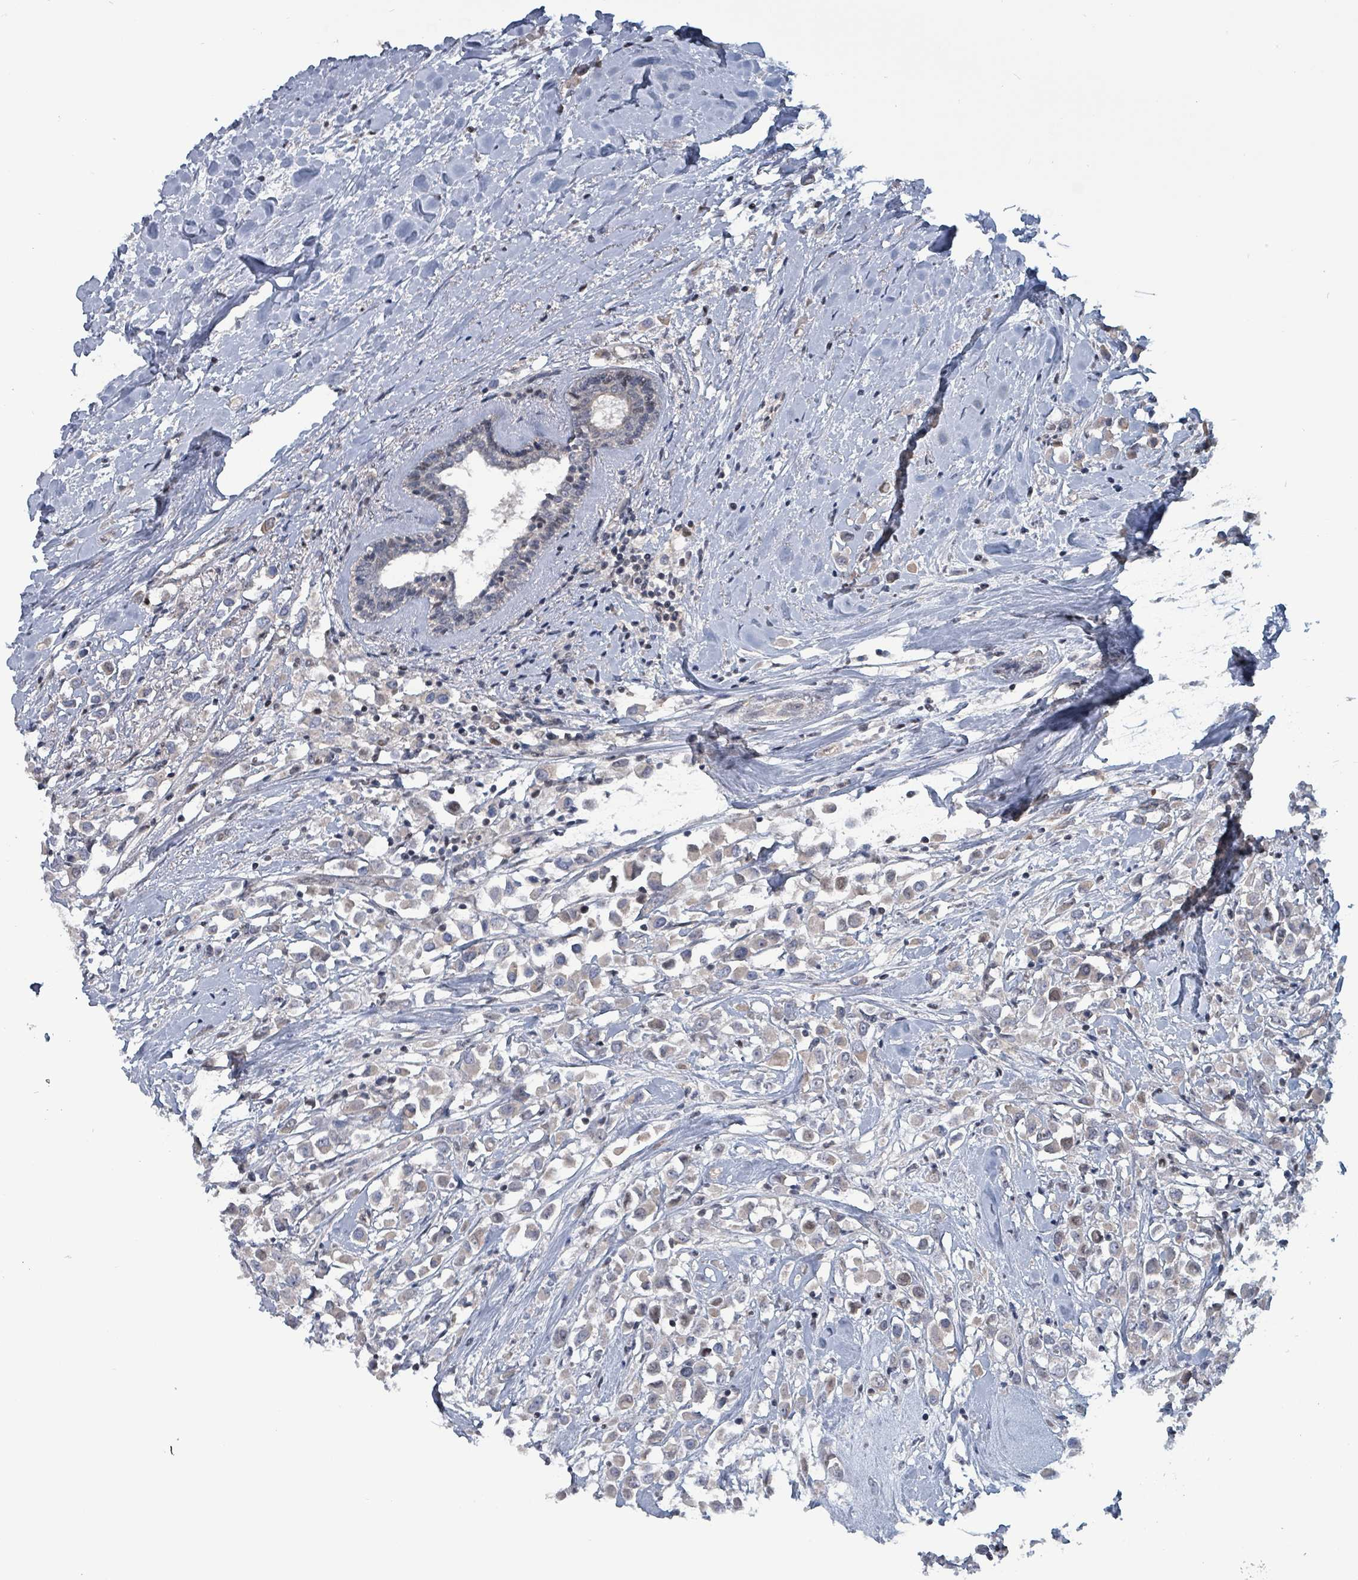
{"staining": {"intensity": "weak", "quantity": "<25%", "location": "nuclear"}, "tissue": "breast cancer", "cell_type": "Tumor cells", "image_type": "cancer", "snomed": [{"axis": "morphology", "description": "Duct carcinoma"}, {"axis": "topography", "description": "Breast"}], "caption": "Intraductal carcinoma (breast) stained for a protein using immunohistochemistry demonstrates no positivity tumor cells.", "gene": "BIVM", "patient": {"sex": "female", "age": 87}}